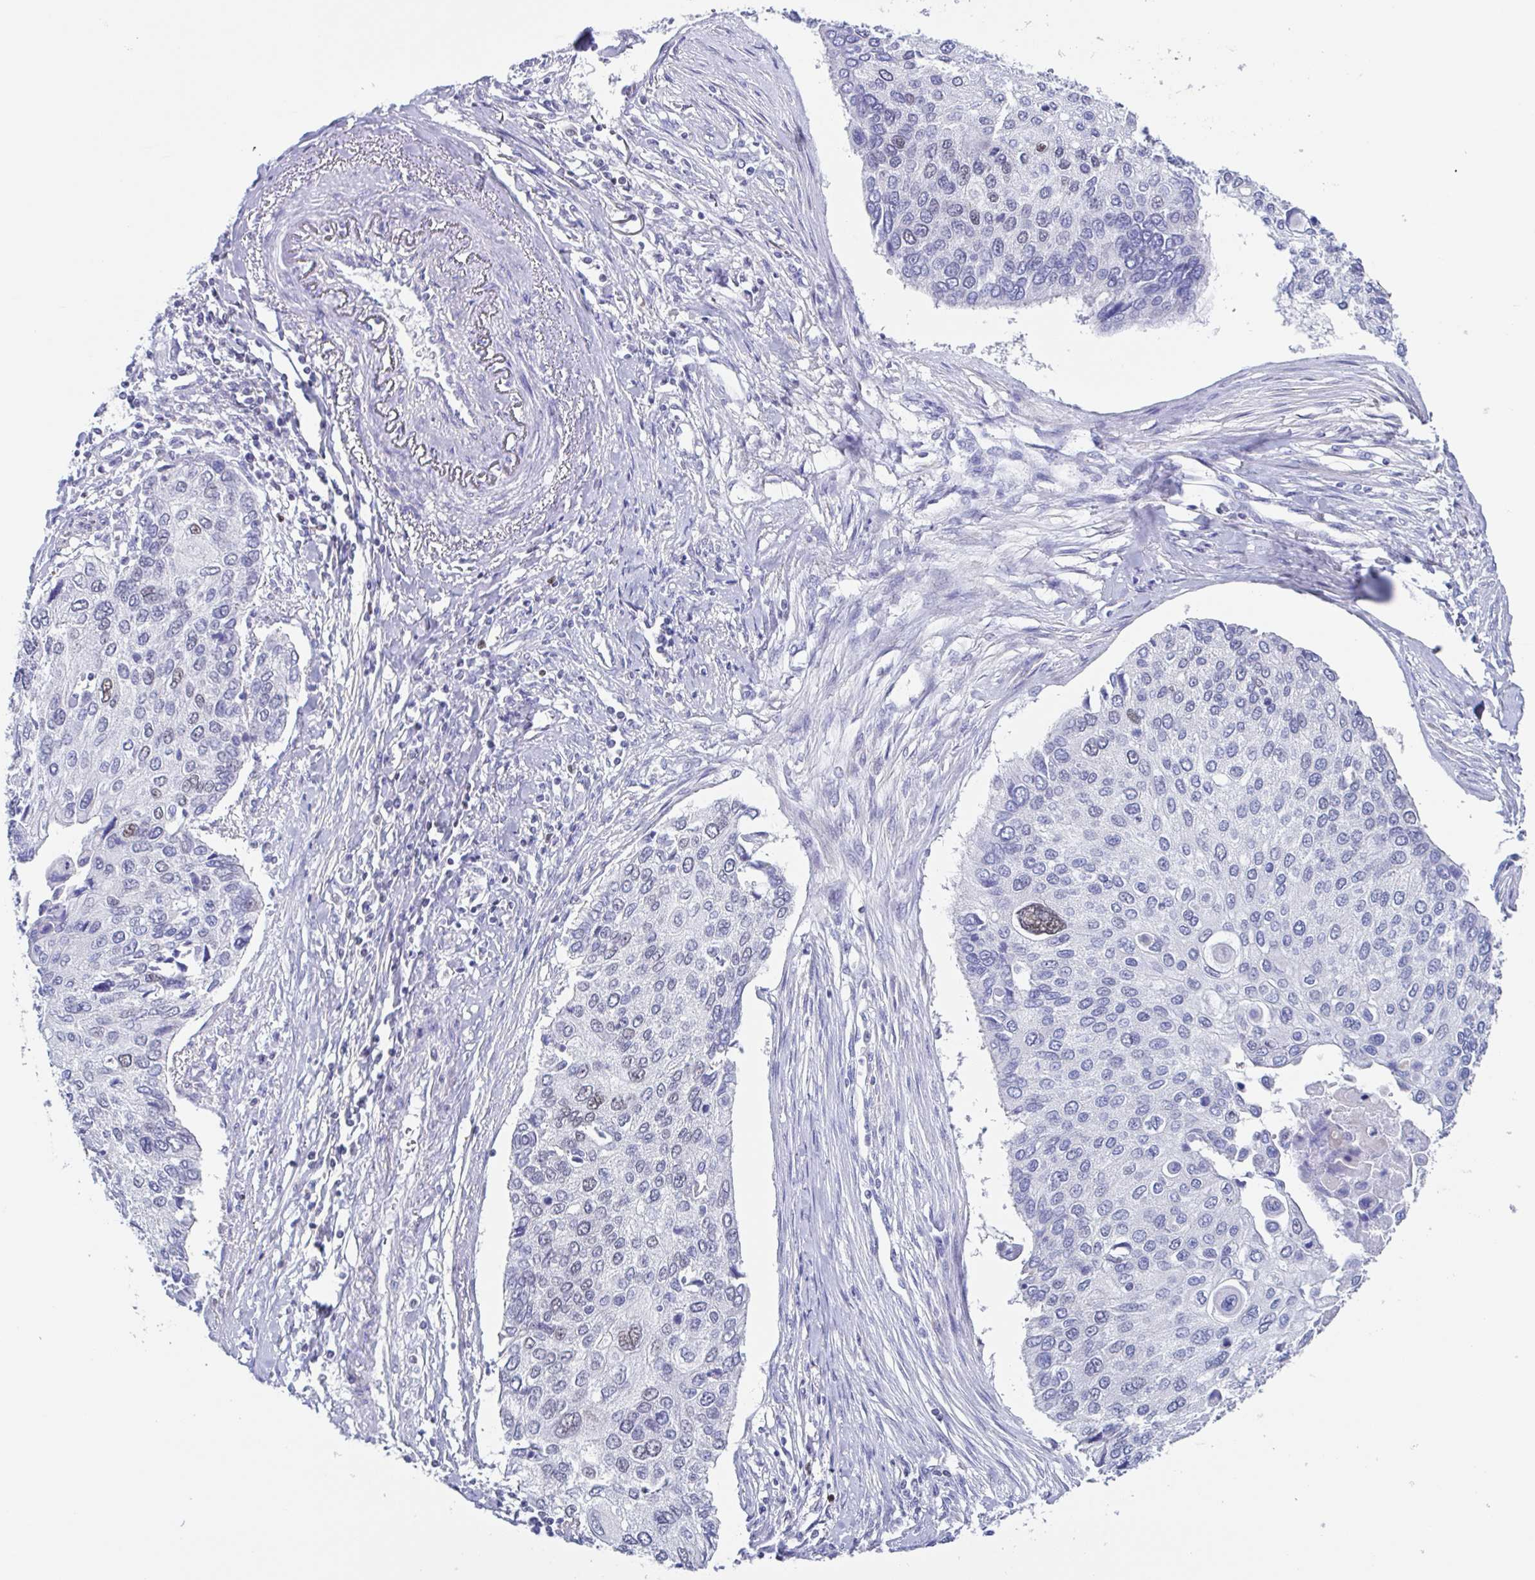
{"staining": {"intensity": "negative", "quantity": "none", "location": "none"}, "tissue": "lung cancer", "cell_type": "Tumor cells", "image_type": "cancer", "snomed": [{"axis": "morphology", "description": "Squamous cell carcinoma, NOS"}, {"axis": "morphology", "description": "Squamous cell carcinoma, metastatic, NOS"}, {"axis": "topography", "description": "Lung"}], "caption": "DAB immunohistochemical staining of metastatic squamous cell carcinoma (lung) exhibits no significant staining in tumor cells.", "gene": "PBOV1", "patient": {"sex": "male", "age": 63}}